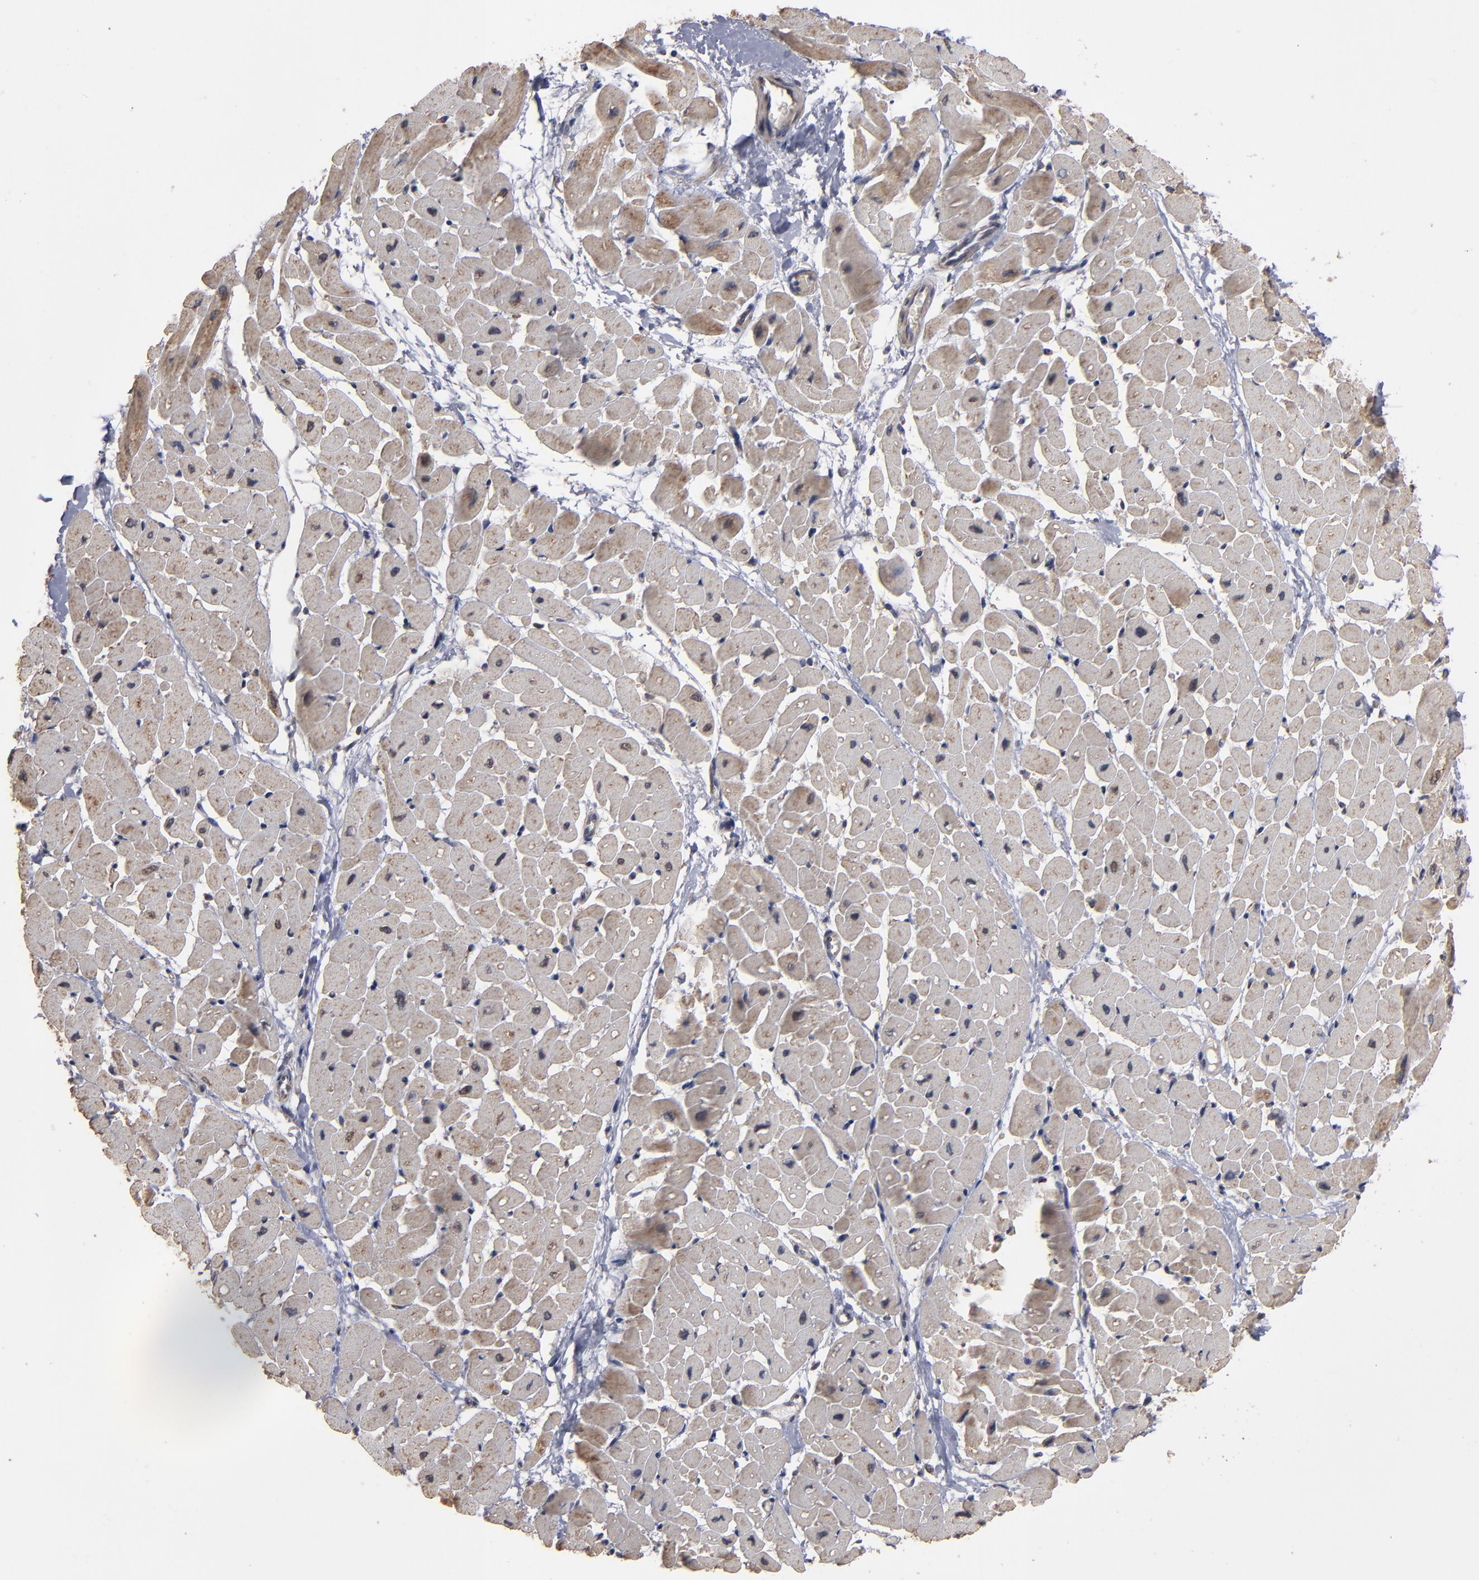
{"staining": {"intensity": "moderate", "quantity": ">75%", "location": "cytoplasmic/membranous"}, "tissue": "heart muscle", "cell_type": "Cardiomyocytes", "image_type": "normal", "snomed": [{"axis": "morphology", "description": "Normal tissue, NOS"}, {"axis": "topography", "description": "Heart"}], "caption": "A high-resolution histopathology image shows immunohistochemistry (IHC) staining of unremarkable heart muscle, which shows moderate cytoplasmic/membranous expression in approximately >75% of cardiomyocytes. (Stains: DAB (3,3'-diaminobenzidine) in brown, nuclei in blue, Microscopy: brightfield microscopy at high magnification).", "gene": "MIPOL1", "patient": {"sex": "male", "age": 45}}